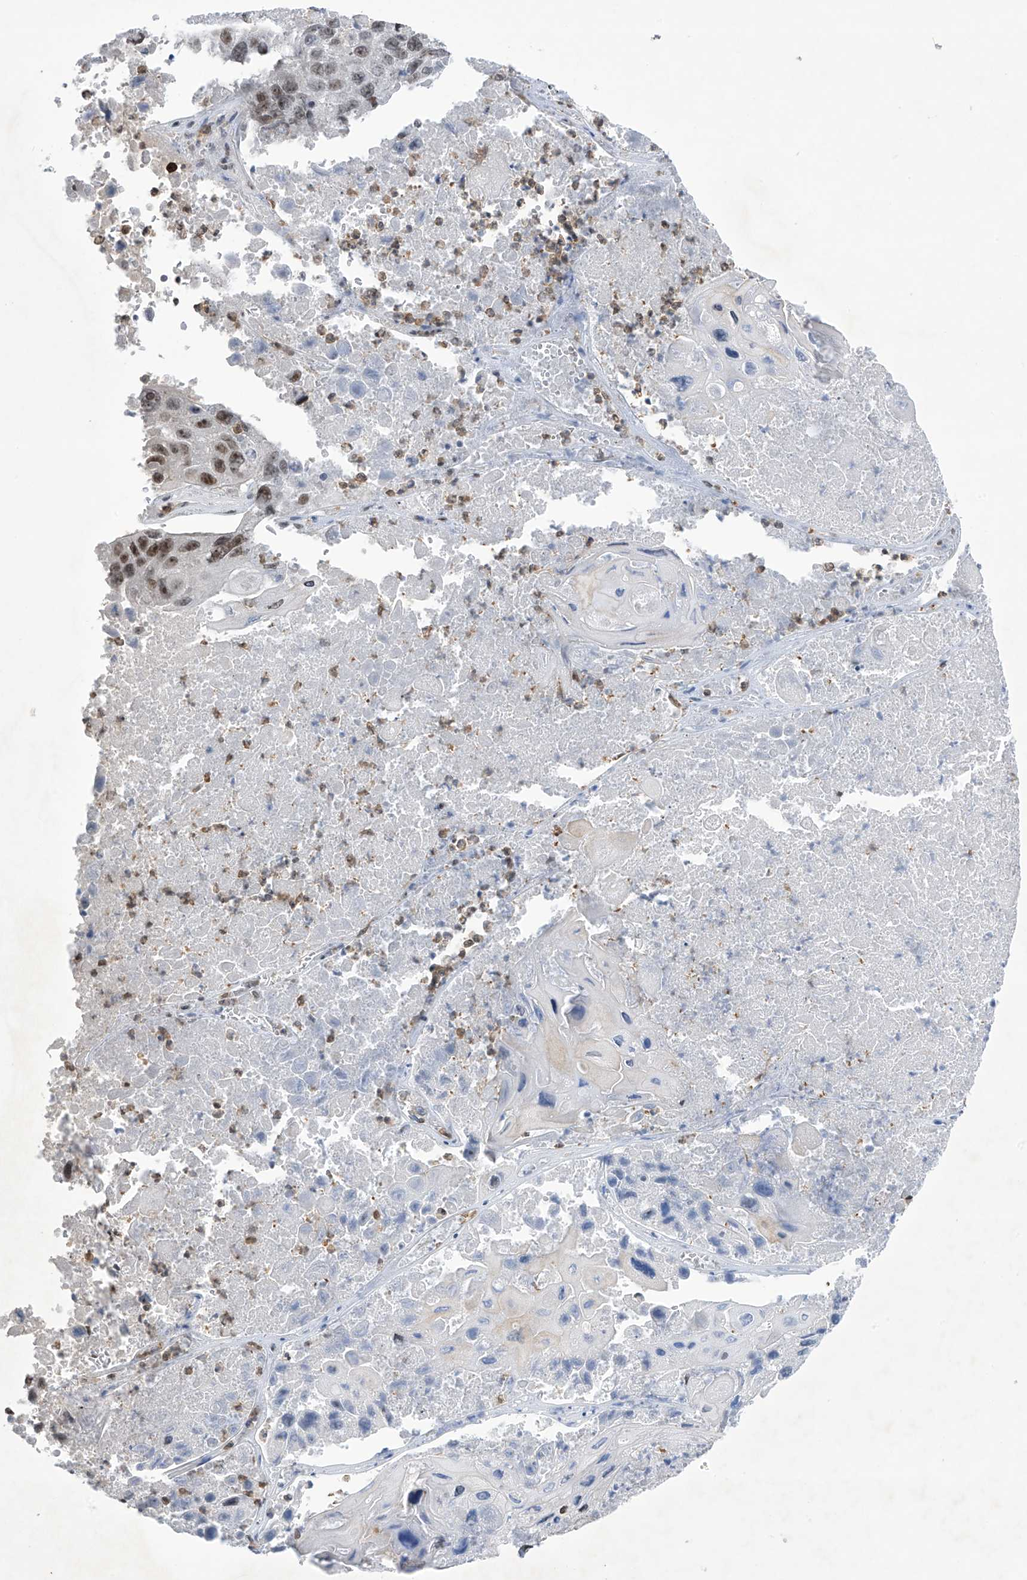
{"staining": {"intensity": "moderate", "quantity": "25%-75%", "location": "nuclear"}, "tissue": "lung cancer", "cell_type": "Tumor cells", "image_type": "cancer", "snomed": [{"axis": "morphology", "description": "Squamous cell carcinoma, NOS"}, {"axis": "topography", "description": "Lung"}], "caption": "A histopathology image showing moderate nuclear positivity in approximately 25%-75% of tumor cells in lung cancer (squamous cell carcinoma), as visualized by brown immunohistochemical staining.", "gene": "MSL3", "patient": {"sex": "male", "age": 61}}